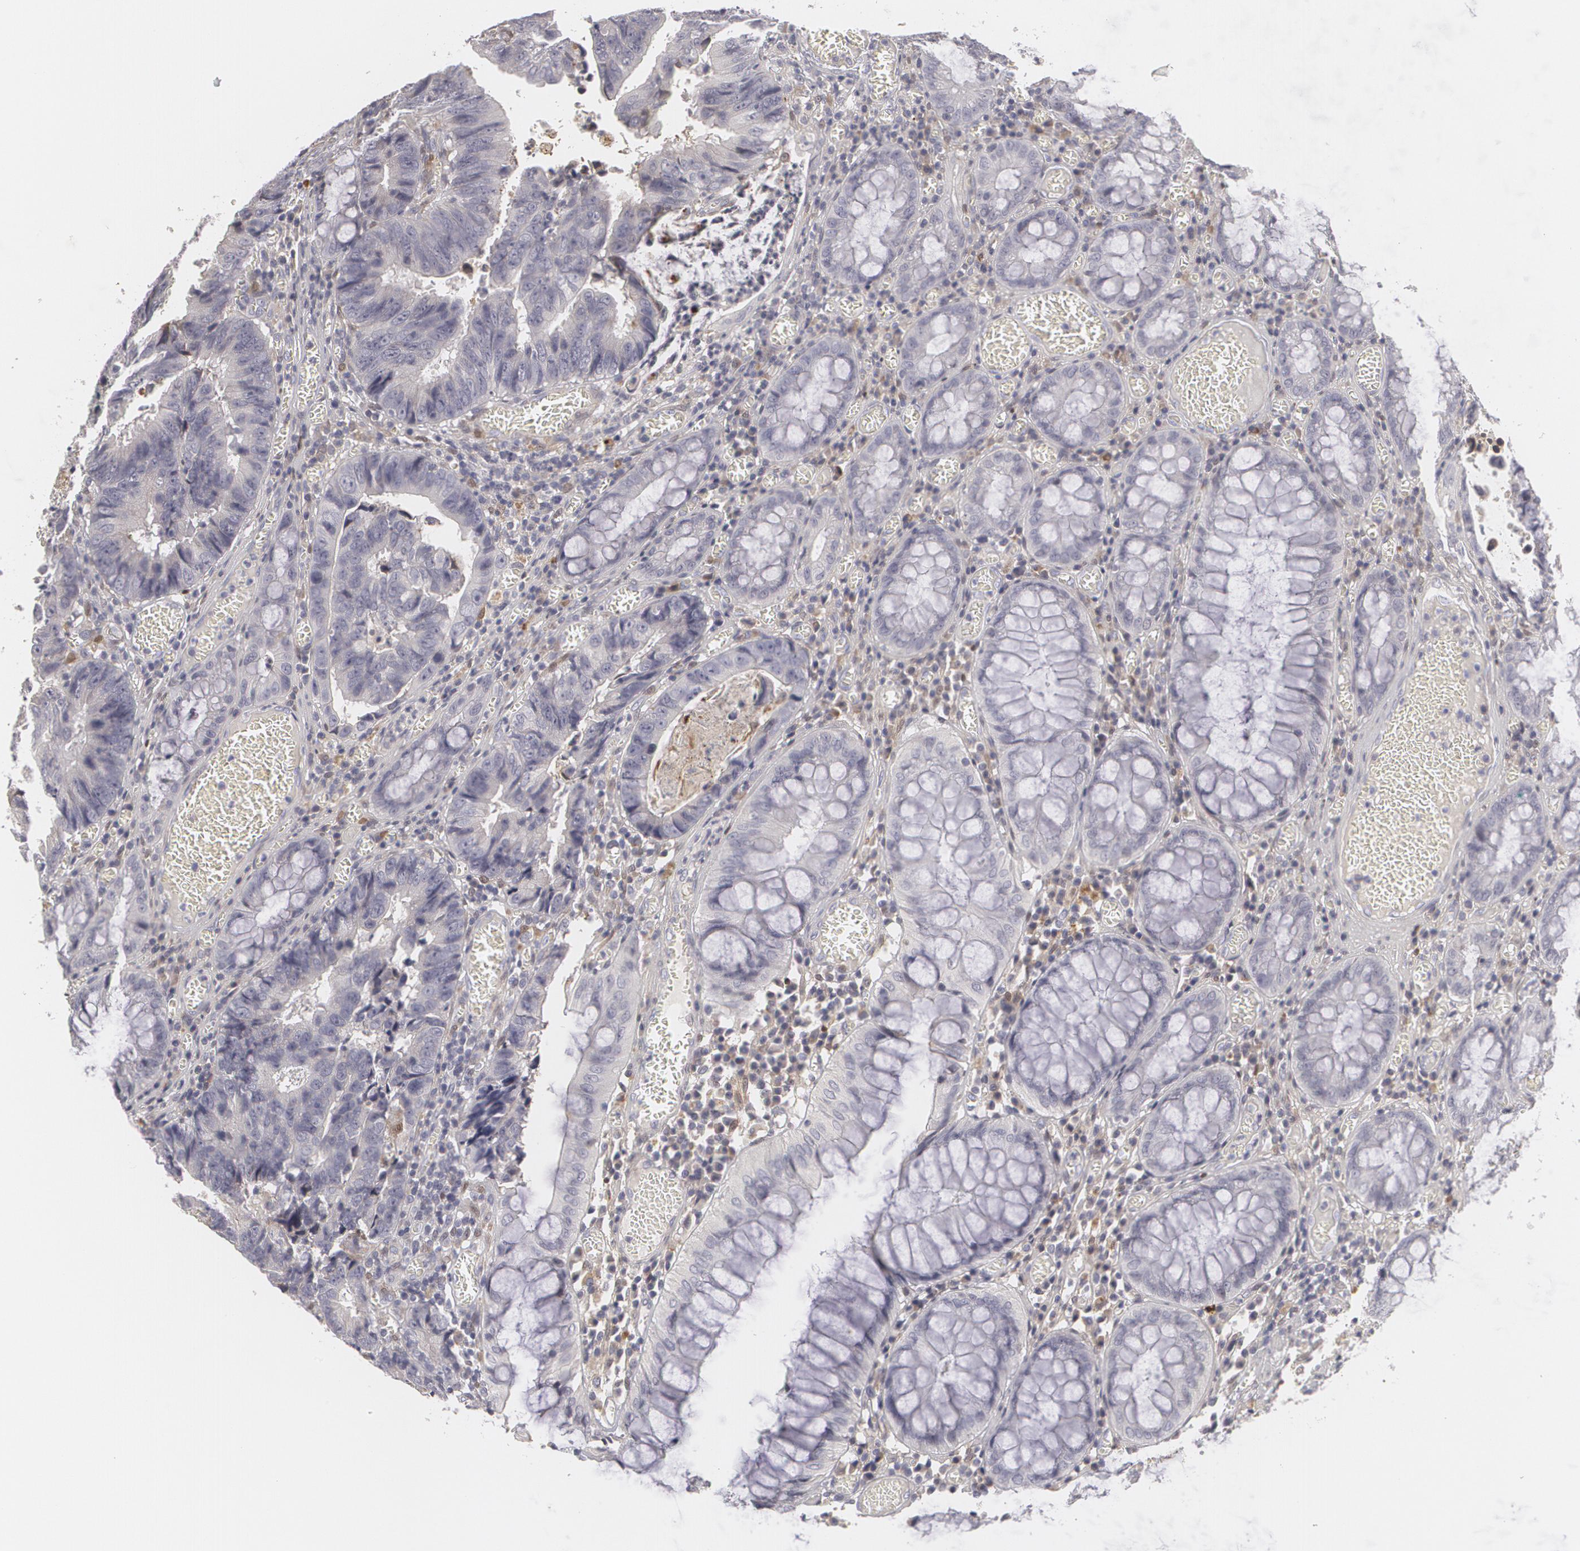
{"staining": {"intensity": "negative", "quantity": "none", "location": "none"}, "tissue": "colorectal cancer", "cell_type": "Tumor cells", "image_type": "cancer", "snomed": [{"axis": "morphology", "description": "Adenocarcinoma, NOS"}, {"axis": "topography", "description": "Rectum"}], "caption": "Immunohistochemical staining of colorectal adenocarcinoma shows no significant expression in tumor cells. The staining was performed using DAB to visualize the protein expression in brown, while the nuclei were stained in blue with hematoxylin (Magnification: 20x).", "gene": "EFS", "patient": {"sex": "female", "age": 98}}